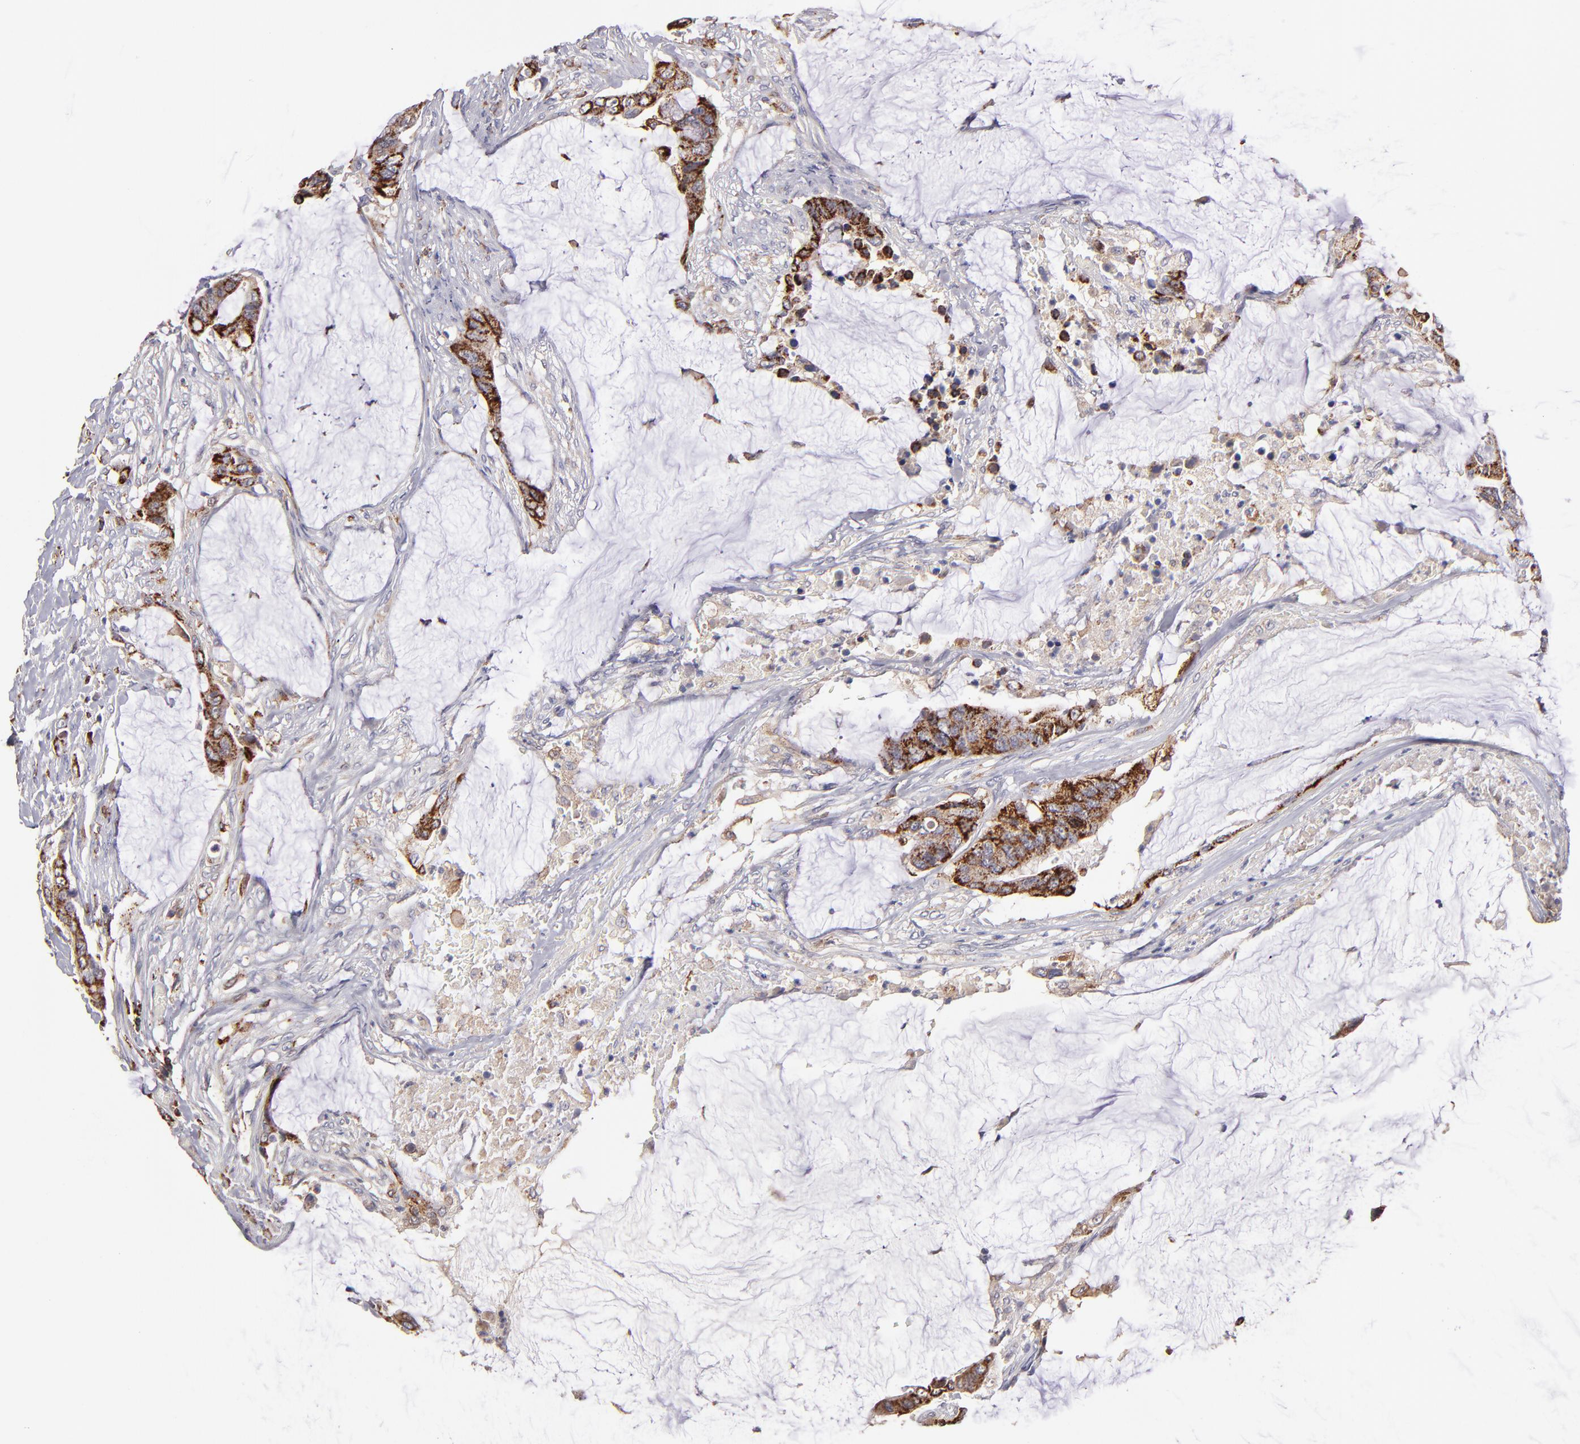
{"staining": {"intensity": "moderate", "quantity": "25%-75%", "location": "cytoplasmic/membranous"}, "tissue": "colorectal cancer", "cell_type": "Tumor cells", "image_type": "cancer", "snomed": [{"axis": "morphology", "description": "Adenocarcinoma, NOS"}, {"axis": "topography", "description": "Rectum"}], "caption": "Brown immunohistochemical staining in adenocarcinoma (colorectal) displays moderate cytoplasmic/membranous expression in approximately 25%-75% of tumor cells. The staining is performed using DAB (3,3'-diaminobenzidine) brown chromogen to label protein expression. The nuclei are counter-stained blue using hematoxylin.", "gene": "GLDC", "patient": {"sex": "female", "age": 59}}